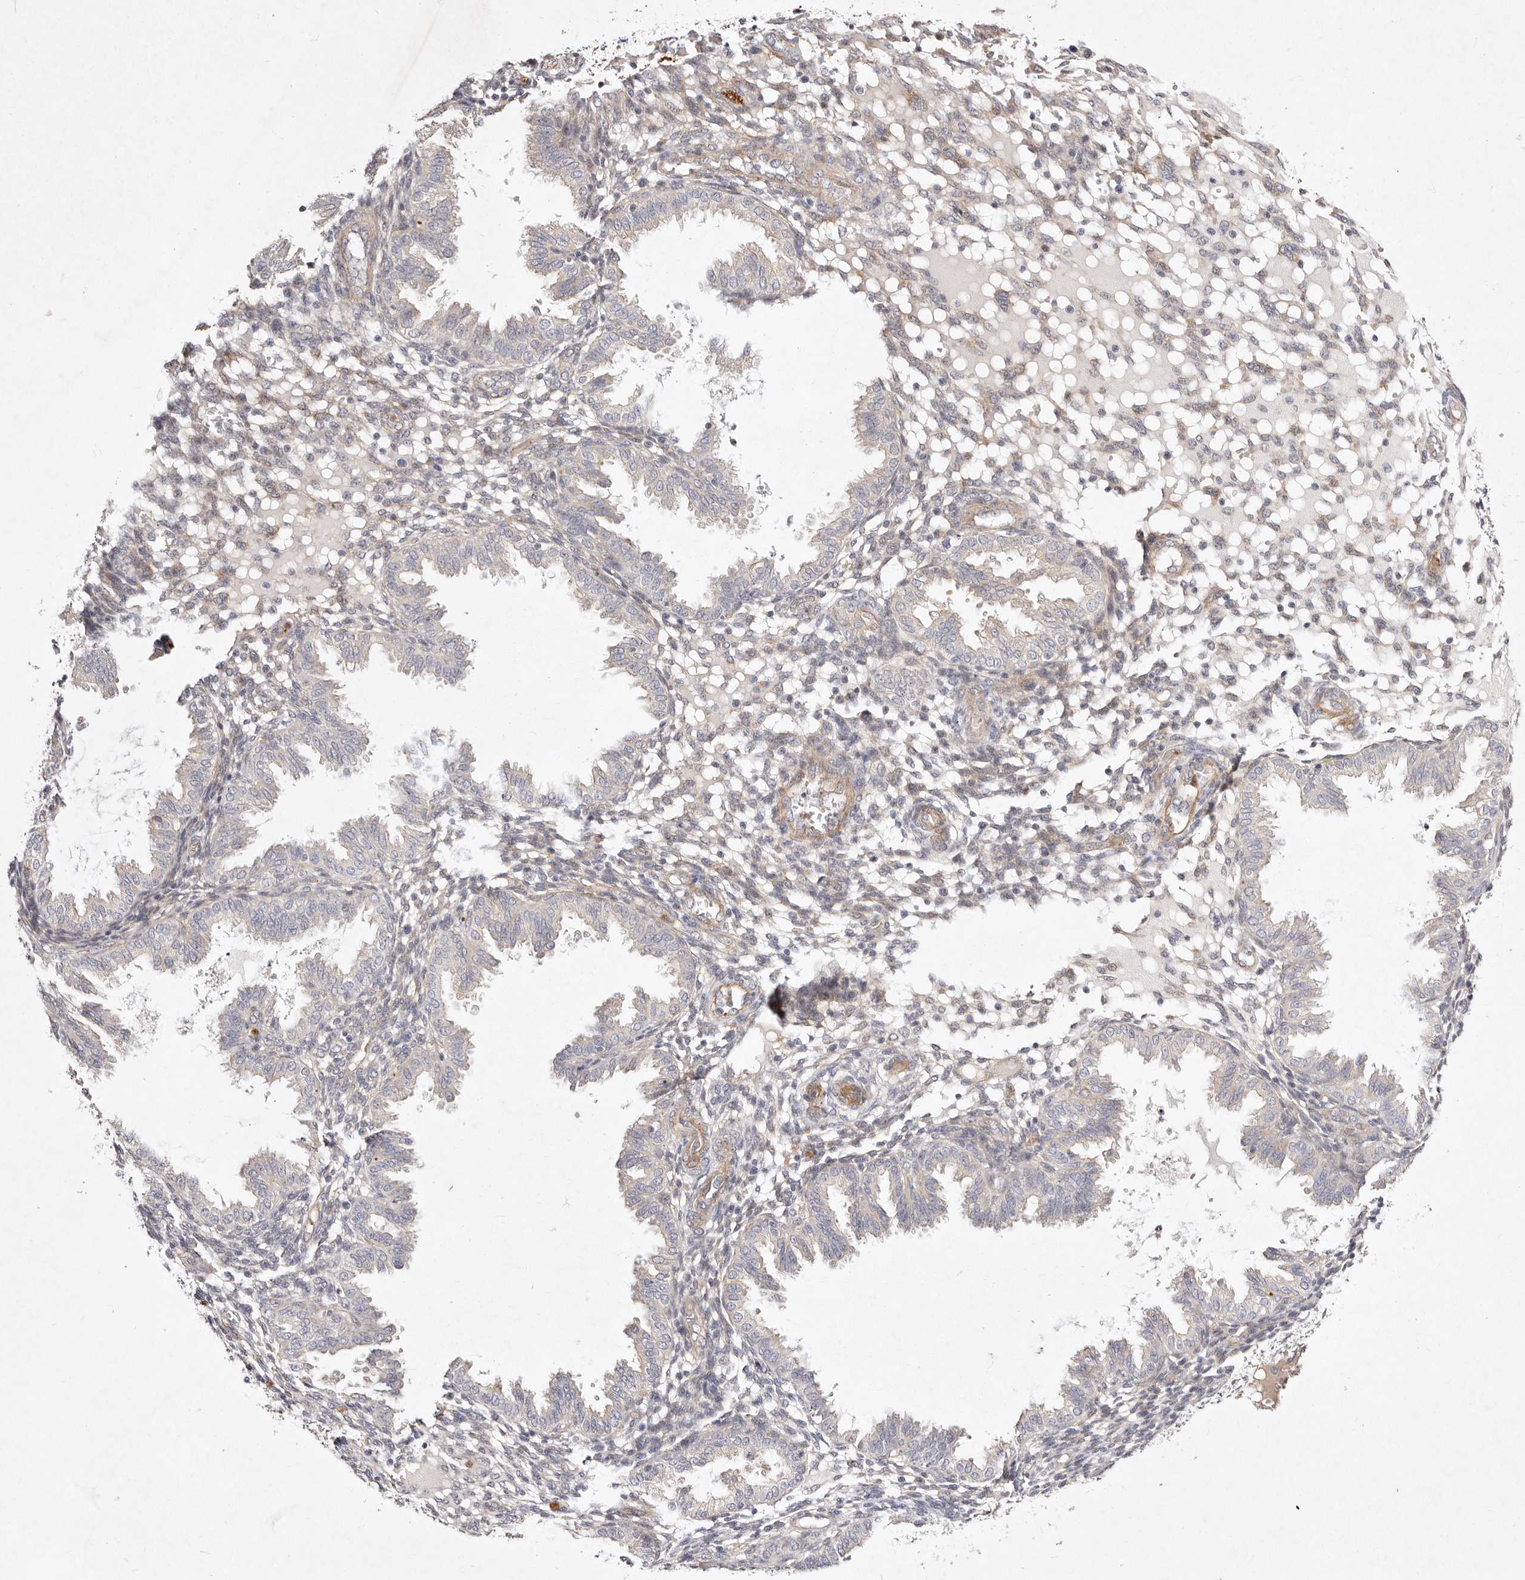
{"staining": {"intensity": "negative", "quantity": "none", "location": "none"}, "tissue": "endometrium", "cell_type": "Cells in endometrial stroma", "image_type": "normal", "snomed": [{"axis": "morphology", "description": "Normal tissue, NOS"}, {"axis": "topography", "description": "Endometrium"}], "caption": "The micrograph exhibits no staining of cells in endometrial stroma in normal endometrium.", "gene": "MTMR11", "patient": {"sex": "female", "age": 33}}